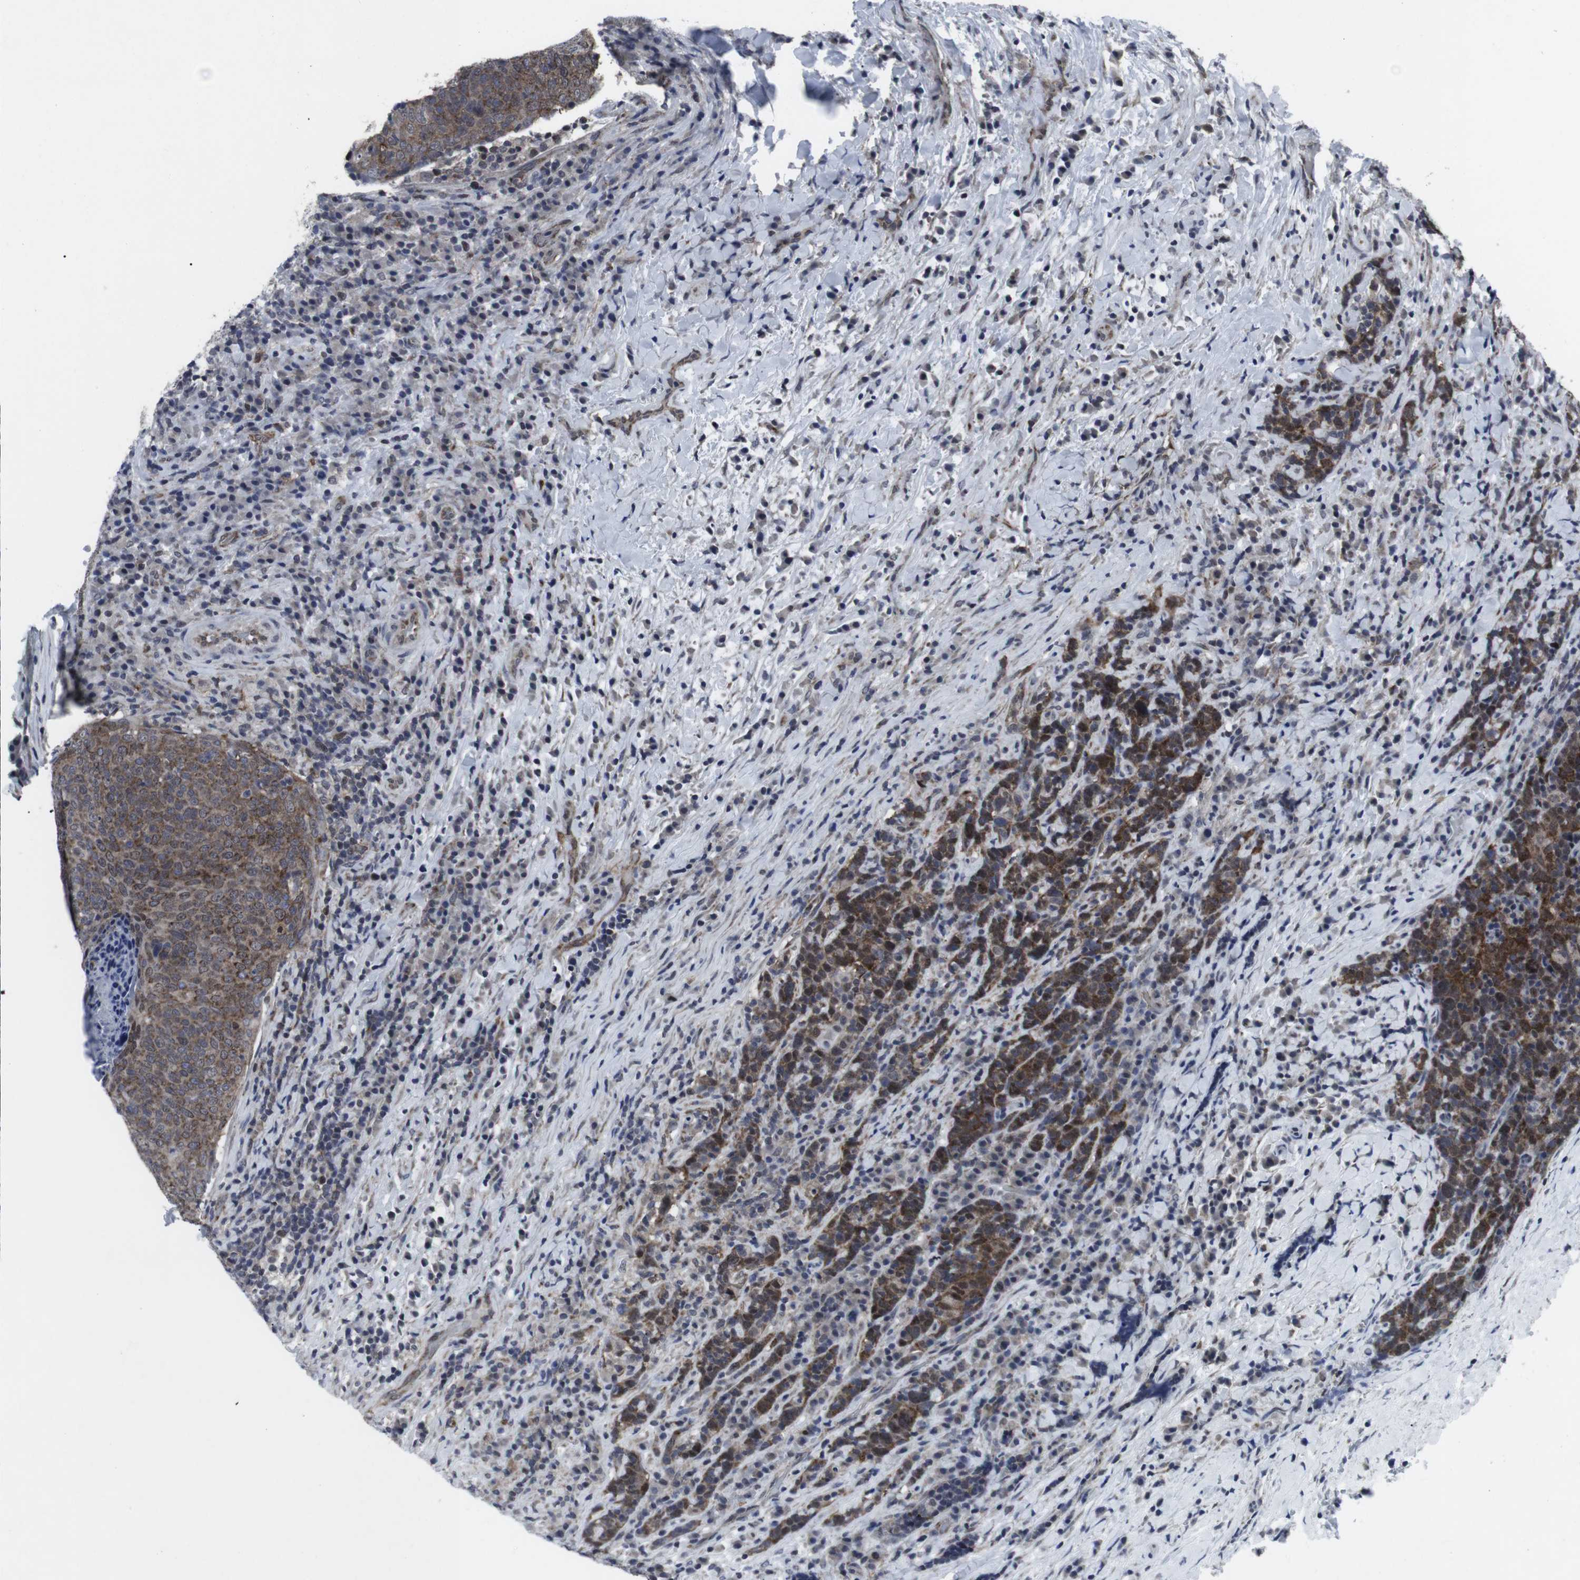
{"staining": {"intensity": "moderate", "quantity": ">75%", "location": "cytoplasmic/membranous"}, "tissue": "head and neck cancer", "cell_type": "Tumor cells", "image_type": "cancer", "snomed": [{"axis": "morphology", "description": "Squamous cell carcinoma, NOS"}, {"axis": "morphology", "description": "Squamous cell carcinoma, metastatic, NOS"}, {"axis": "topography", "description": "Lymph node"}, {"axis": "topography", "description": "Head-Neck"}], "caption": "Head and neck cancer stained with DAB IHC displays medium levels of moderate cytoplasmic/membranous staining in about >75% of tumor cells.", "gene": "GEMIN2", "patient": {"sex": "male", "age": 62}}